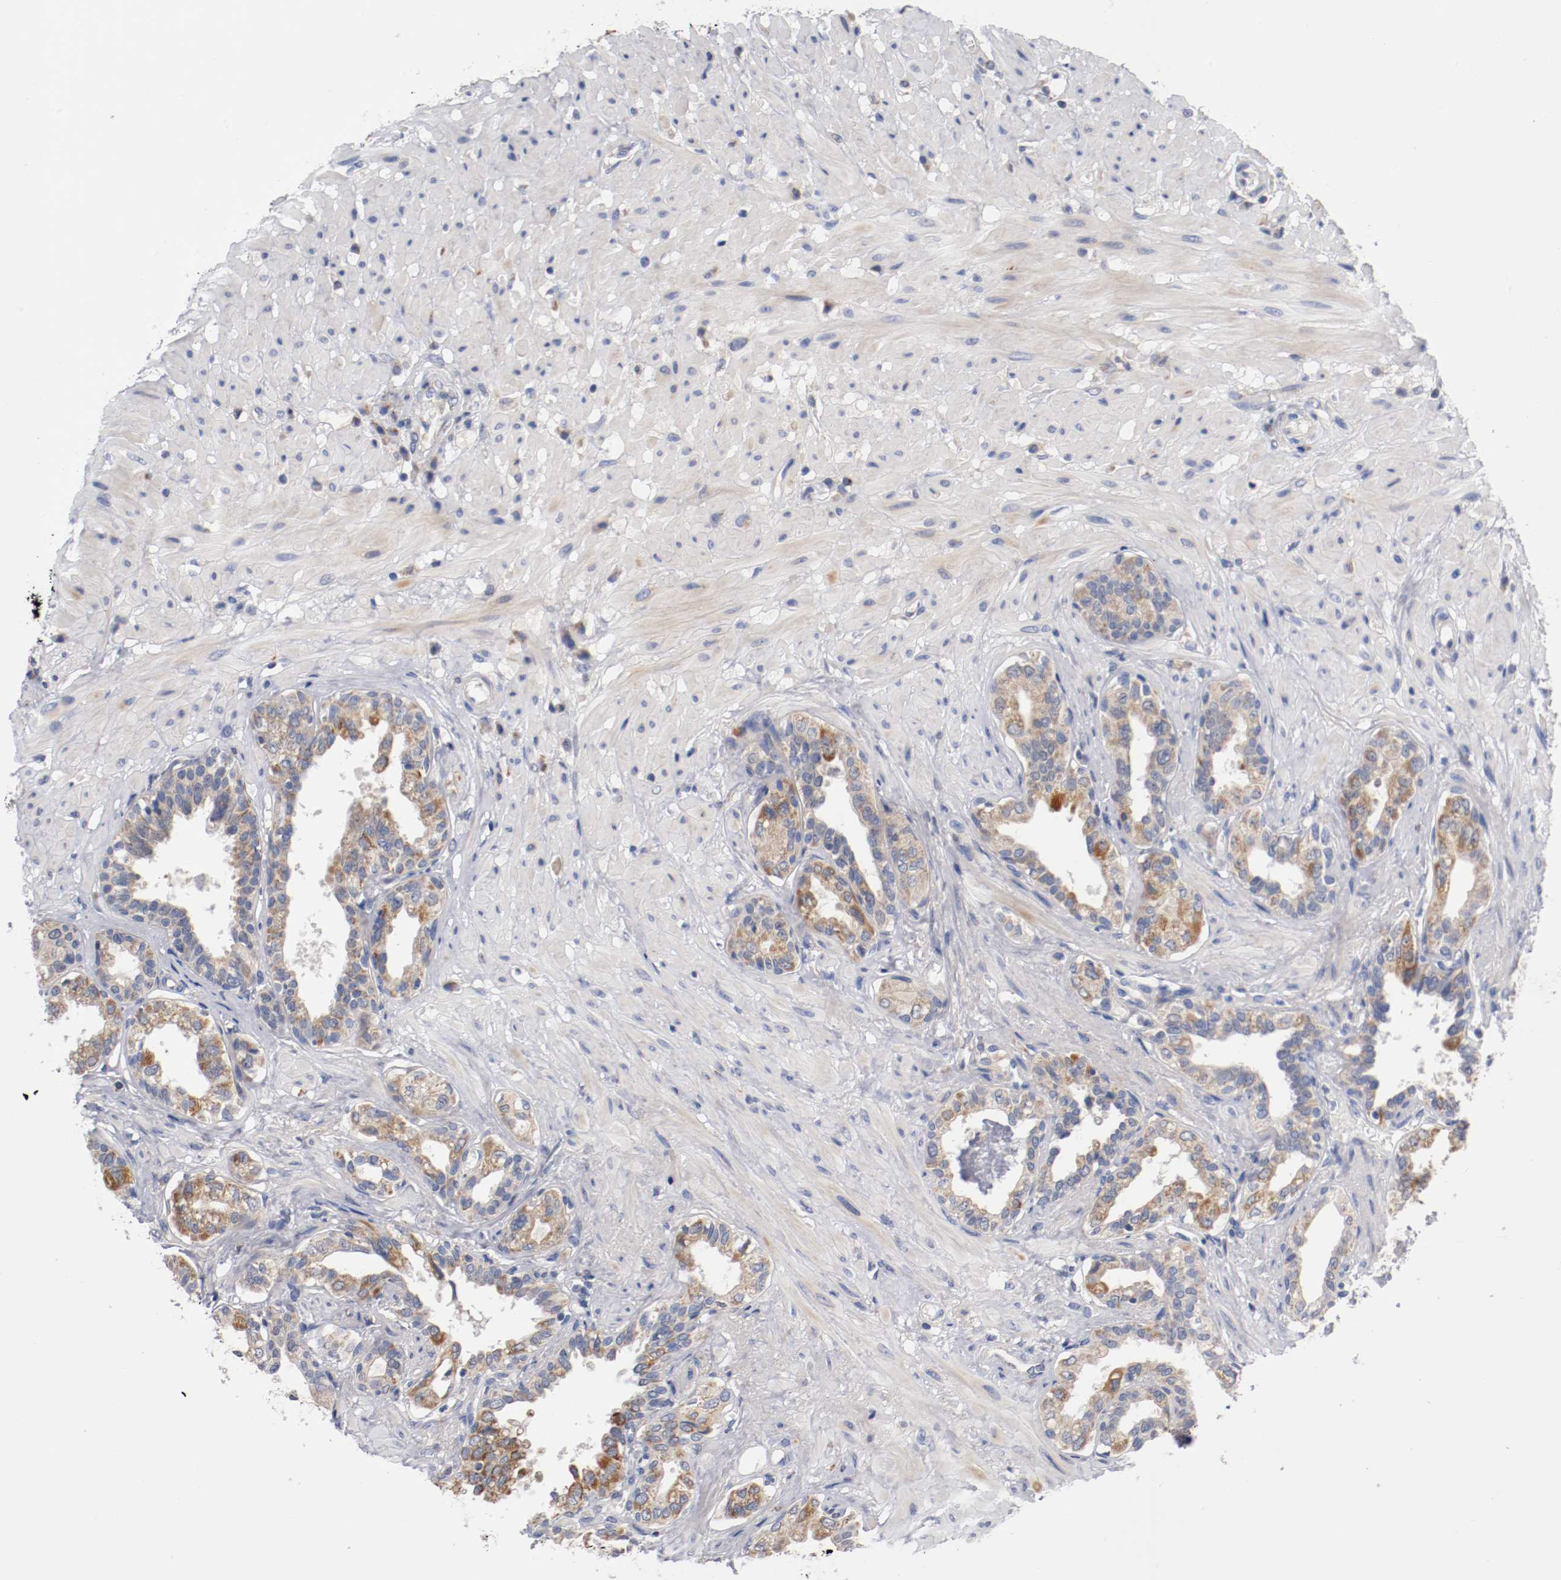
{"staining": {"intensity": "moderate", "quantity": "25%-75%", "location": "cytoplasmic/membranous"}, "tissue": "seminal vesicle", "cell_type": "Glandular cells", "image_type": "normal", "snomed": [{"axis": "morphology", "description": "Normal tissue, NOS"}, {"axis": "topography", "description": "Seminal veicle"}], "caption": "Protein positivity by immunohistochemistry (IHC) exhibits moderate cytoplasmic/membranous expression in approximately 25%-75% of glandular cells in benign seminal vesicle.", "gene": "PCSK6", "patient": {"sex": "male", "age": 61}}